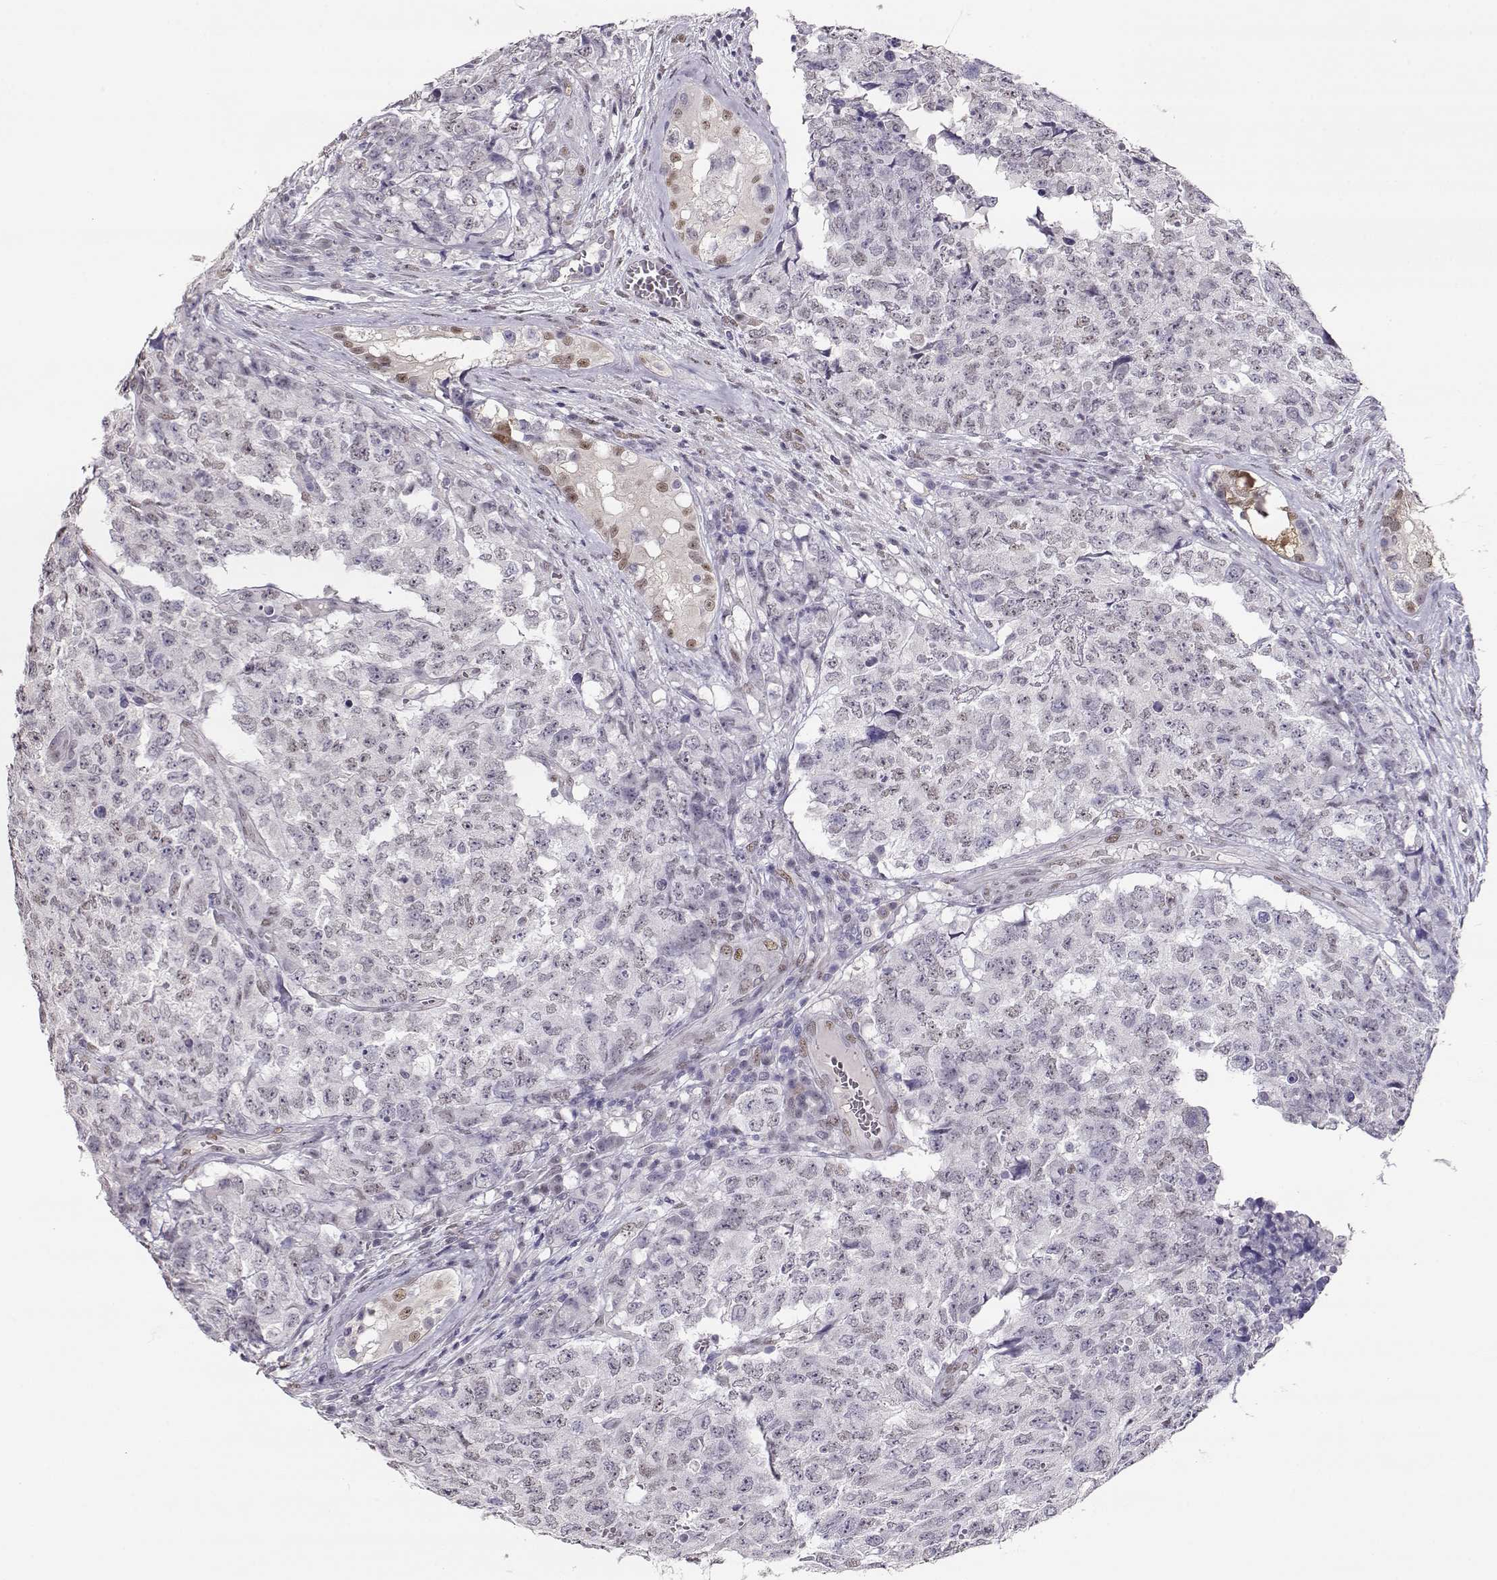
{"staining": {"intensity": "negative", "quantity": "none", "location": "none"}, "tissue": "testis cancer", "cell_type": "Tumor cells", "image_type": "cancer", "snomed": [{"axis": "morphology", "description": "Carcinoma, Embryonal, NOS"}, {"axis": "topography", "description": "Testis"}], "caption": "Immunohistochemistry (IHC) histopathology image of neoplastic tissue: embryonal carcinoma (testis) stained with DAB (3,3'-diaminobenzidine) displays no significant protein expression in tumor cells.", "gene": "POLI", "patient": {"sex": "male", "age": 23}}